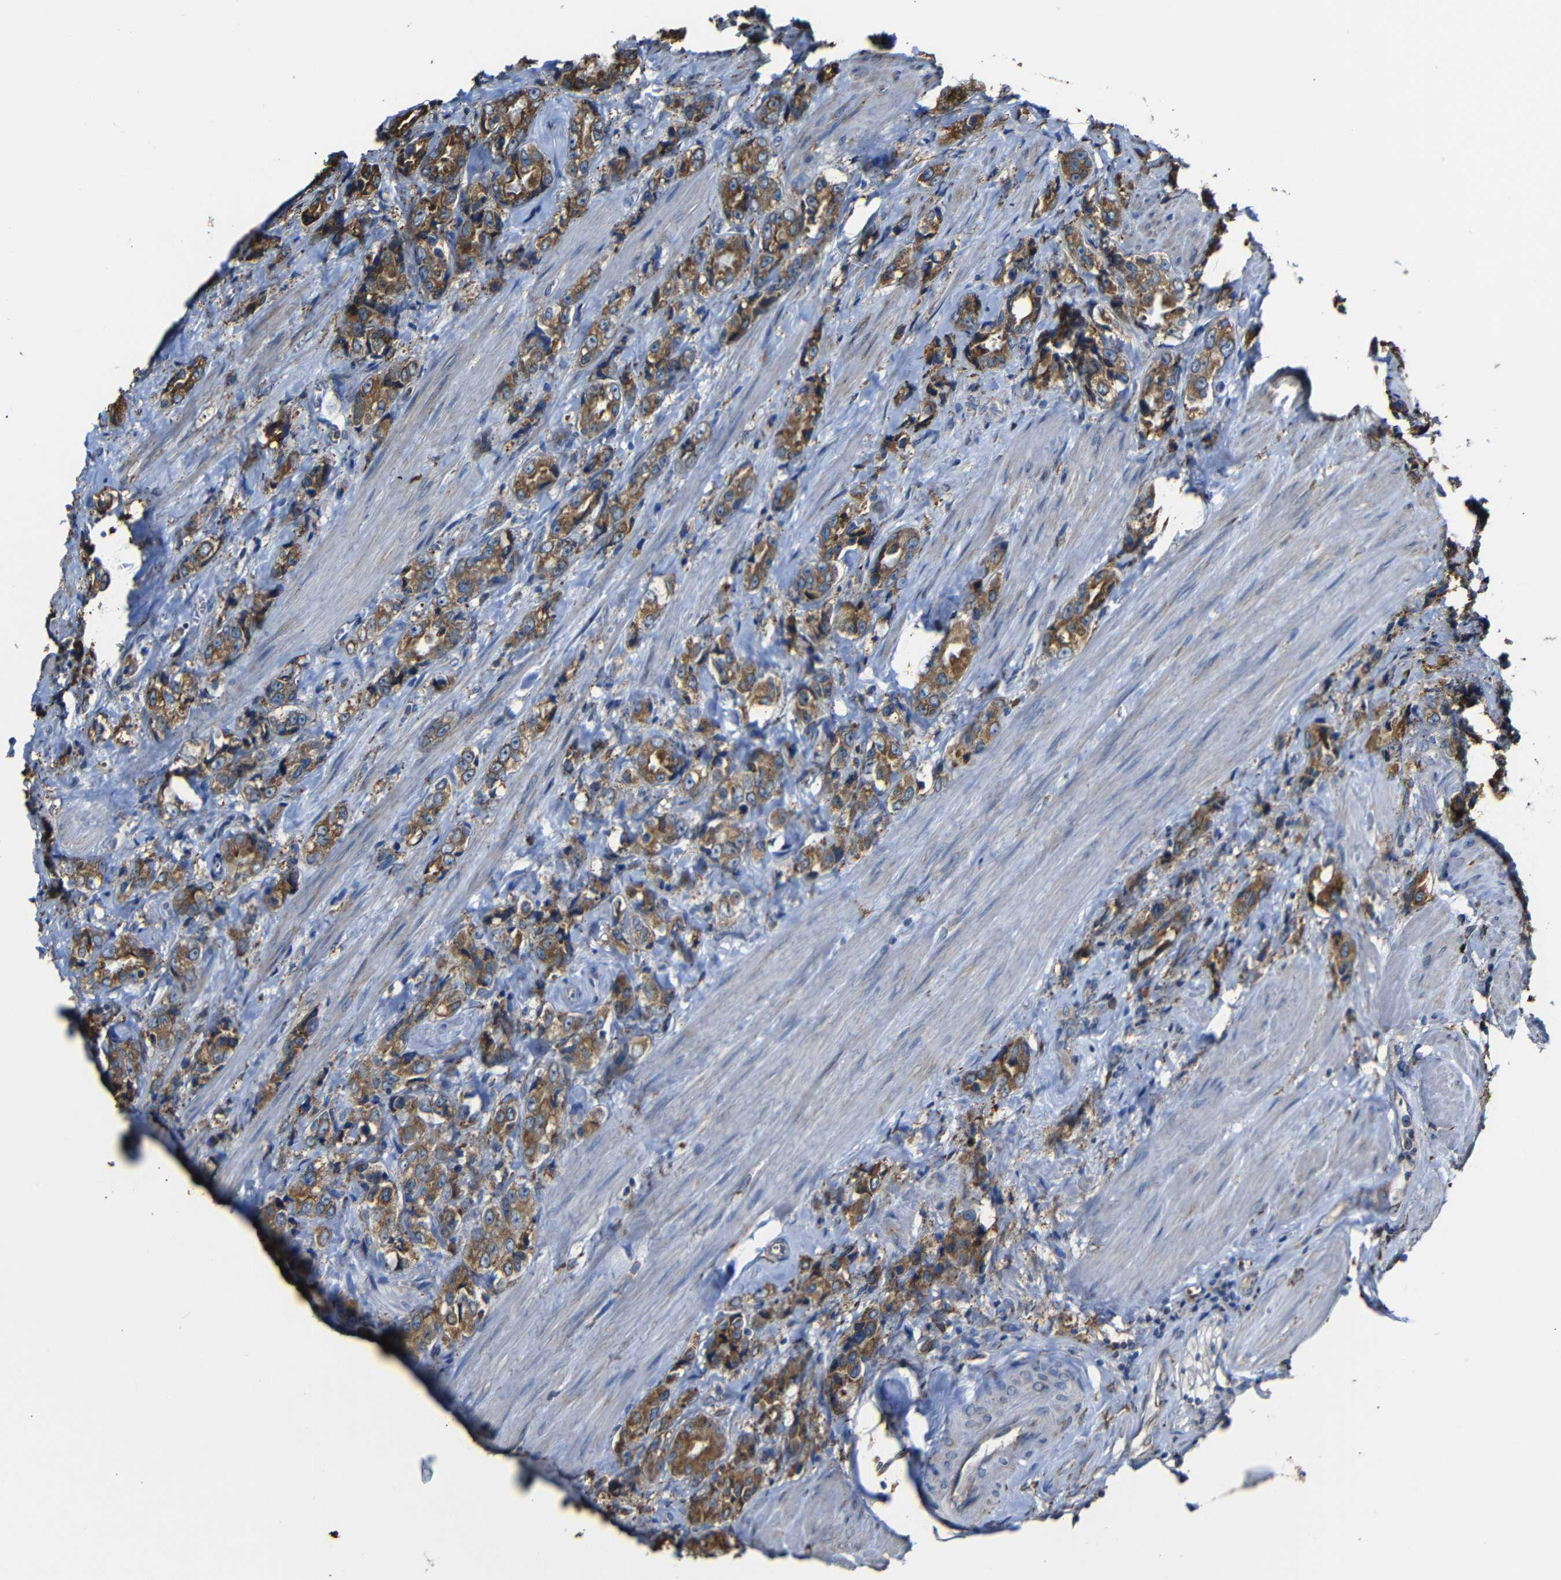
{"staining": {"intensity": "moderate", "quantity": ">75%", "location": "cytoplasmic/membranous"}, "tissue": "prostate cancer", "cell_type": "Tumor cells", "image_type": "cancer", "snomed": [{"axis": "morphology", "description": "Adenocarcinoma, High grade"}, {"axis": "topography", "description": "Prostate"}], "caption": "Prostate cancer stained with a protein marker displays moderate staining in tumor cells.", "gene": "PPIB", "patient": {"sex": "male", "age": 61}}